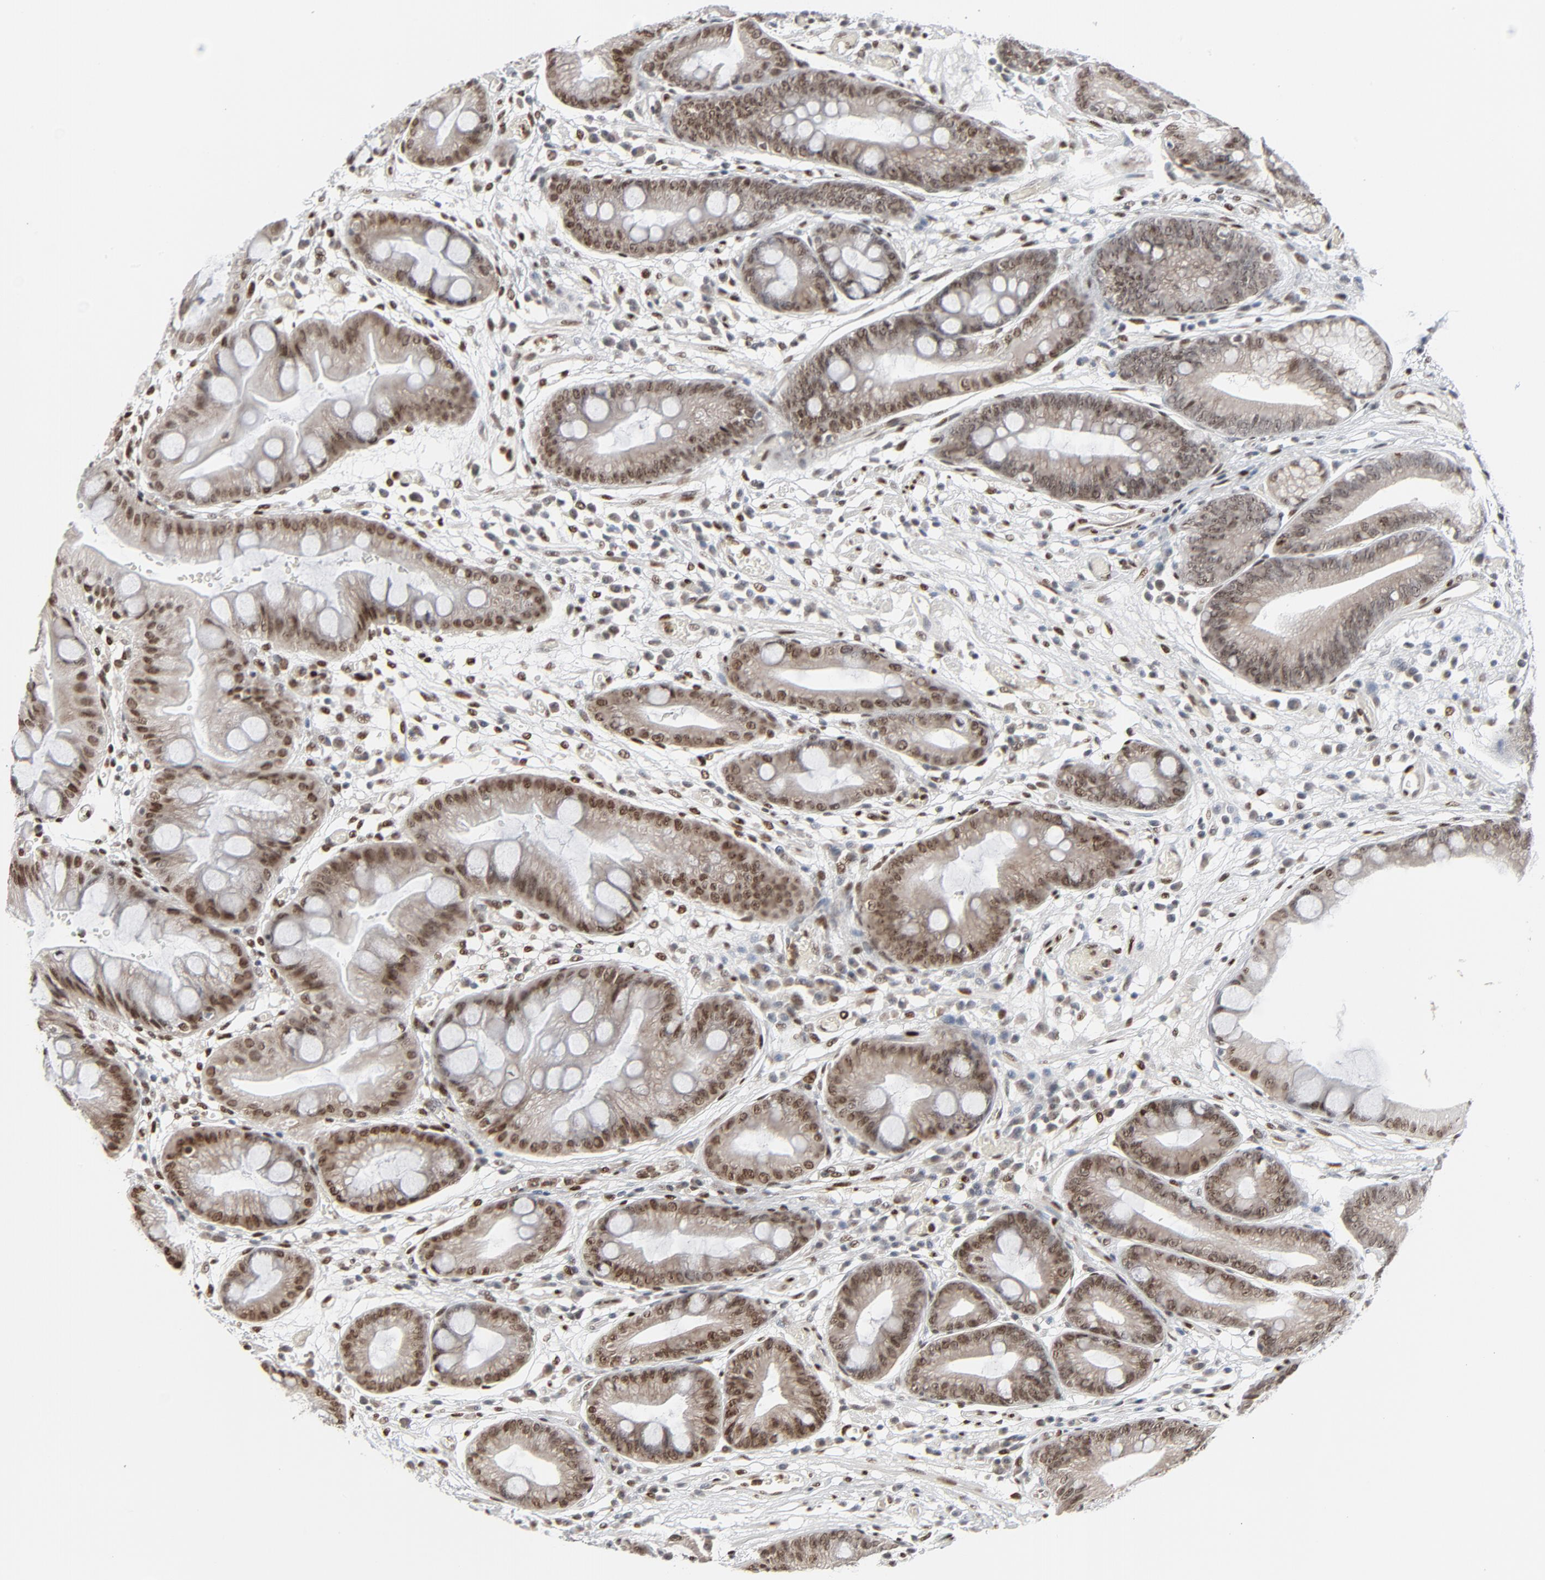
{"staining": {"intensity": "moderate", "quantity": "25%-75%", "location": "nuclear"}, "tissue": "stomach", "cell_type": "Glandular cells", "image_type": "normal", "snomed": [{"axis": "morphology", "description": "Normal tissue, NOS"}, {"axis": "morphology", "description": "Inflammation, NOS"}, {"axis": "topography", "description": "Stomach, lower"}], "caption": "Stomach stained with a protein marker shows moderate staining in glandular cells.", "gene": "CUX1", "patient": {"sex": "male", "age": 59}}